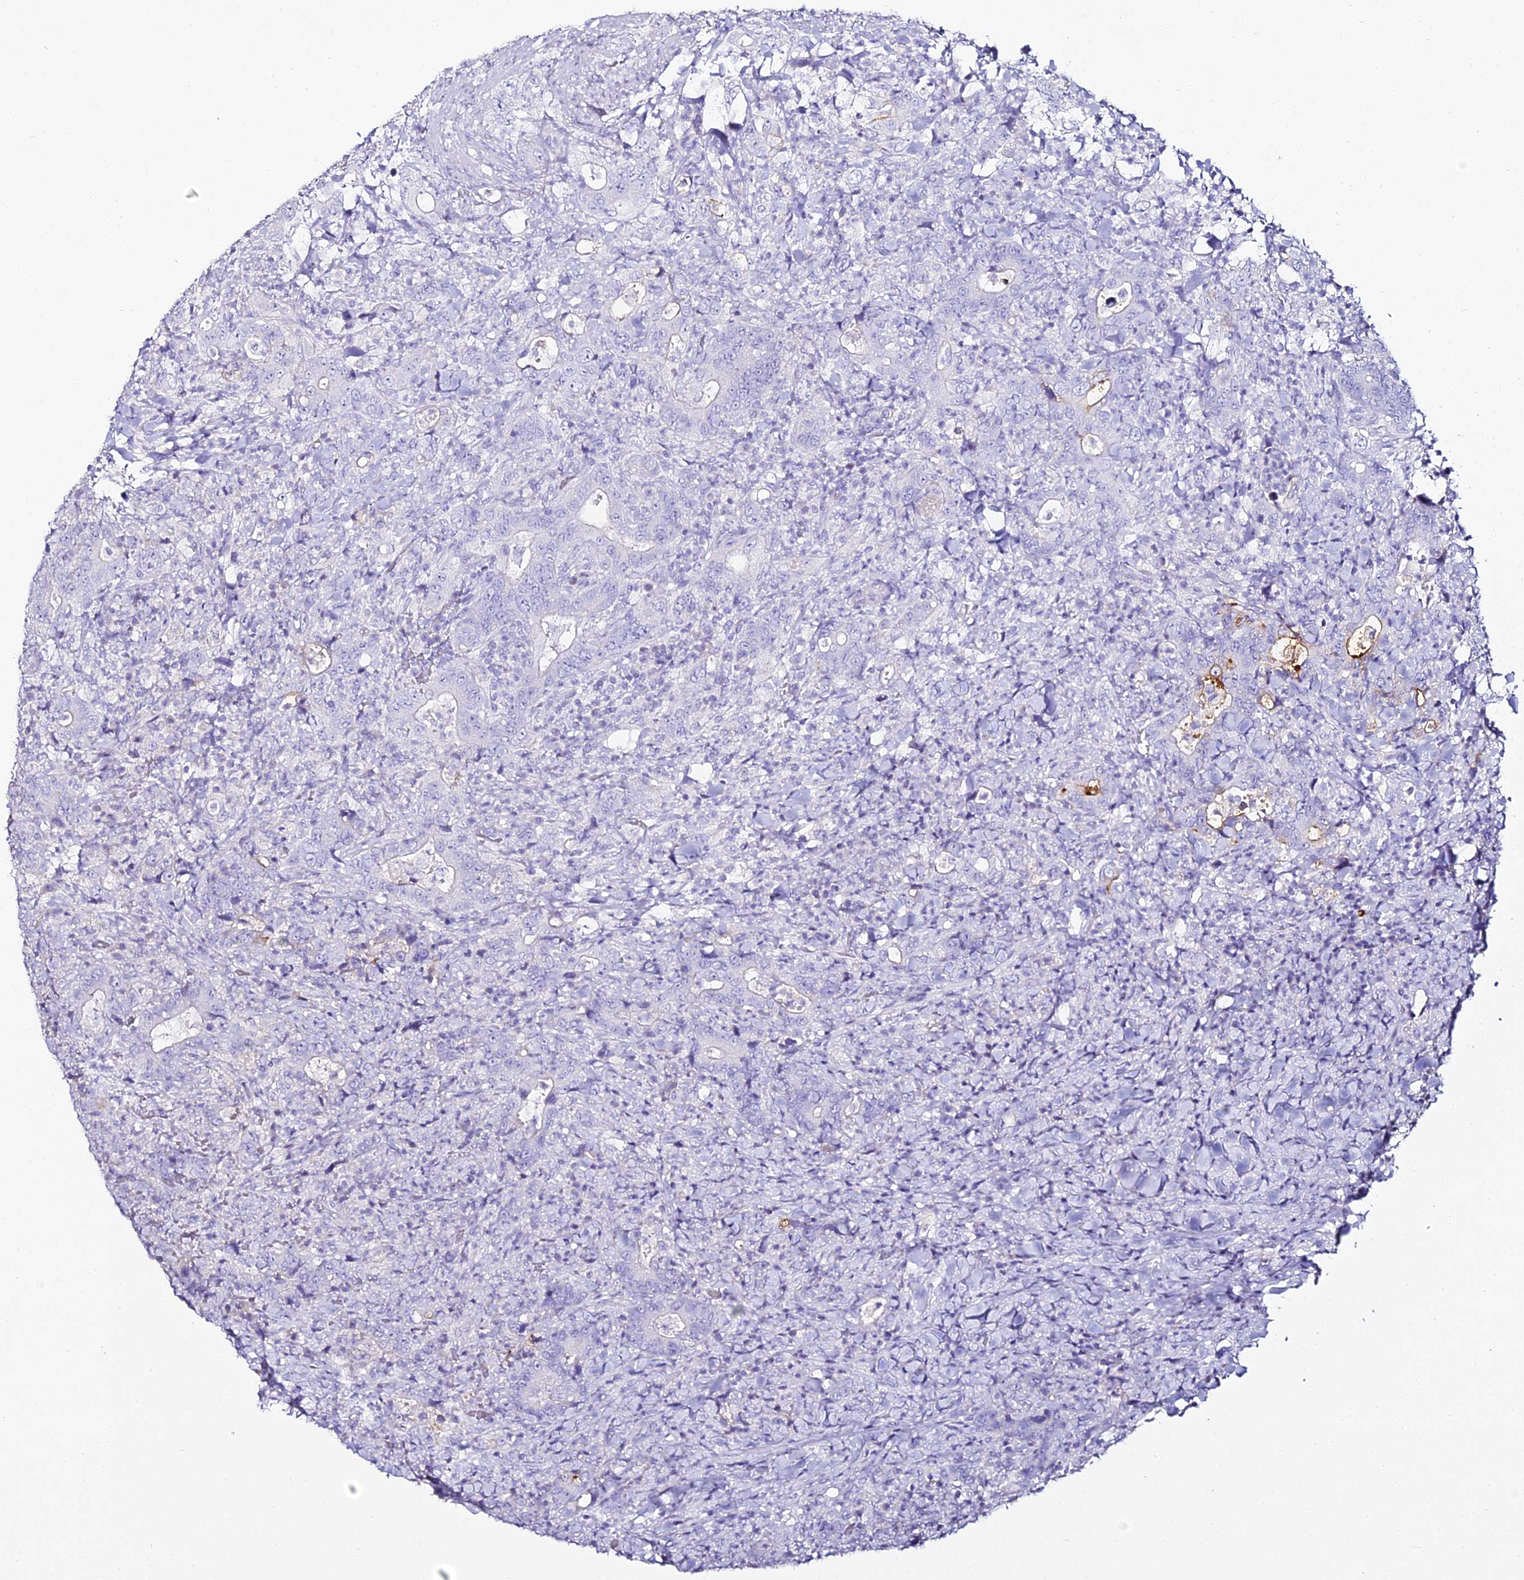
{"staining": {"intensity": "negative", "quantity": "none", "location": "none"}, "tissue": "colorectal cancer", "cell_type": "Tumor cells", "image_type": "cancer", "snomed": [{"axis": "morphology", "description": "Adenocarcinoma, NOS"}, {"axis": "topography", "description": "Colon"}], "caption": "Immunohistochemistry of adenocarcinoma (colorectal) reveals no expression in tumor cells.", "gene": "ALPG", "patient": {"sex": "female", "age": 75}}